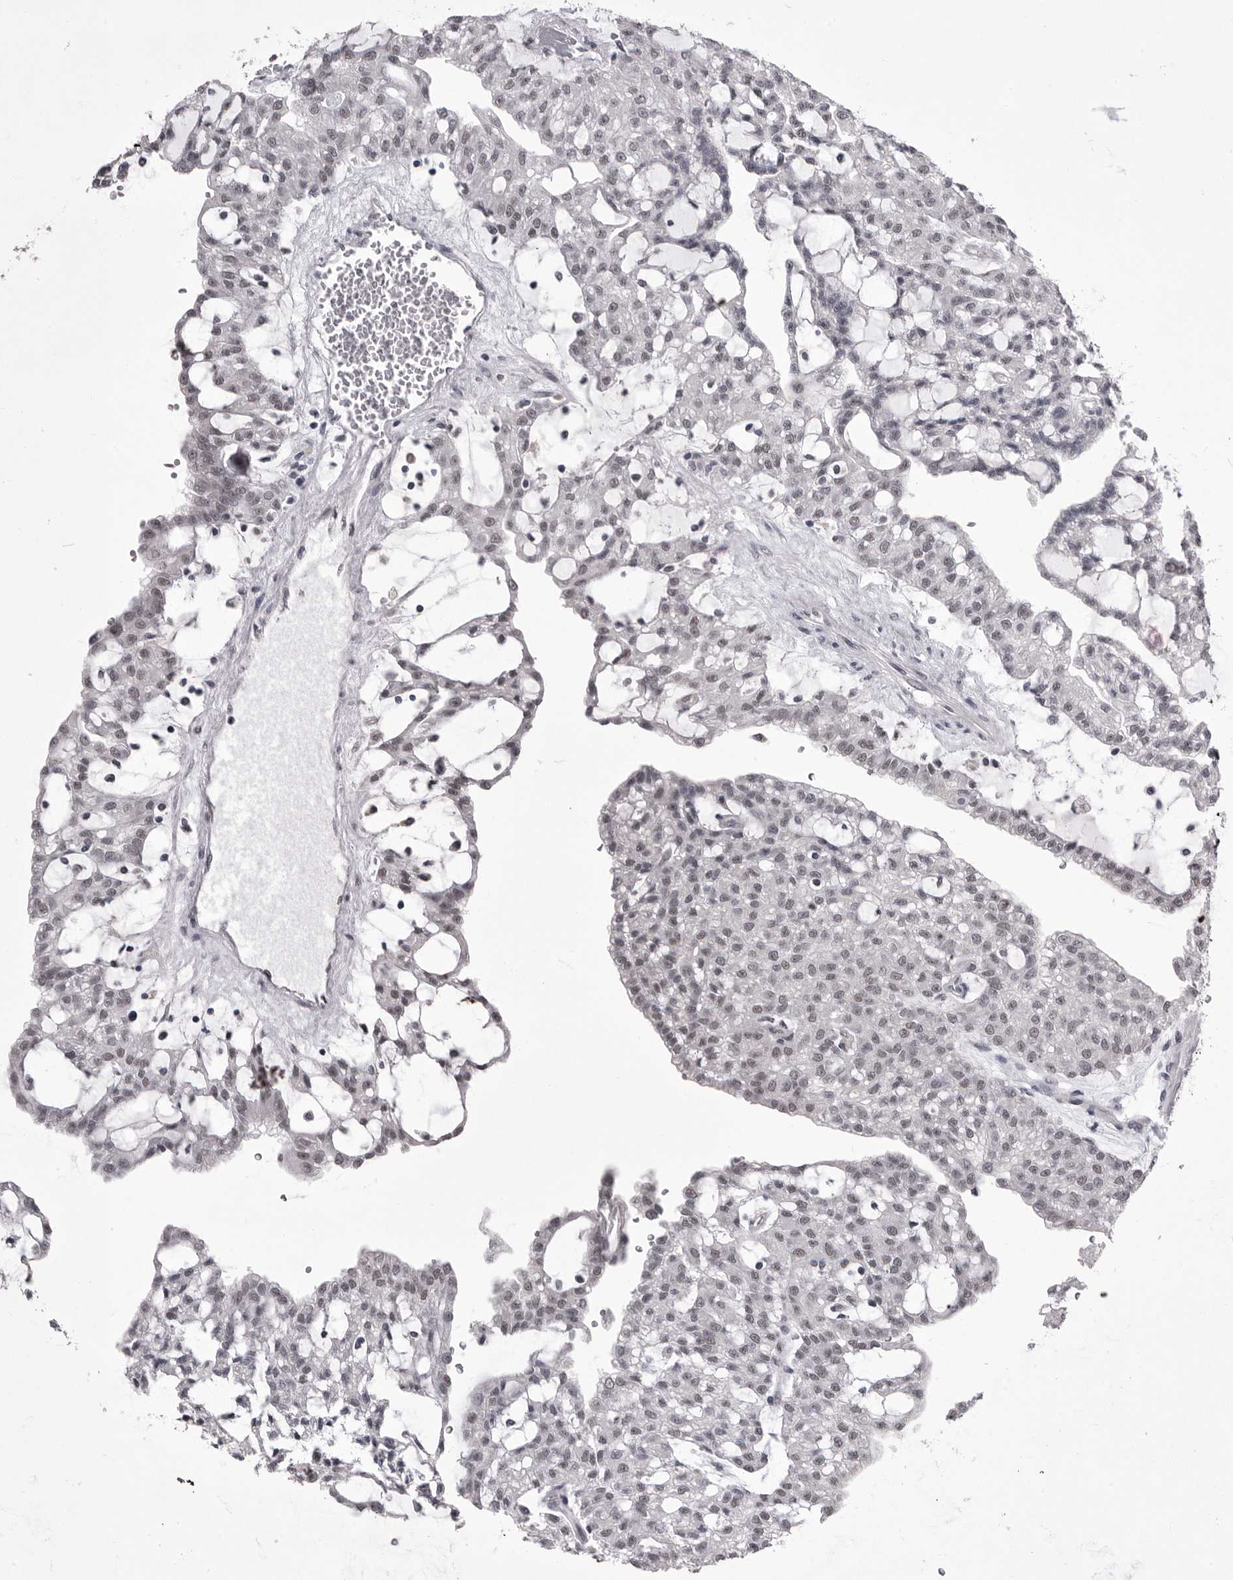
{"staining": {"intensity": "negative", "quantity": "none", "location": "none"}, "tissue": "renal cancer", "cell_type": "Tumor cells", "image_type": "cancer", "snomed": [{"axis": "morphology", "description": "Adenocarcinoma, NOS"}, {"axis": "topography", "description": "Kidney"}], "caption": "Histopathology image shows no protein positivity in tumor cells of renal cancer tissue. The staining was performed using DAB to visualize the protein expression in brown, while the nuclei were stained in blue with hematoxylin (Magnification: 20x).", "gene": "PRPF3", "patient": {"sex": "male", "age": 63}}